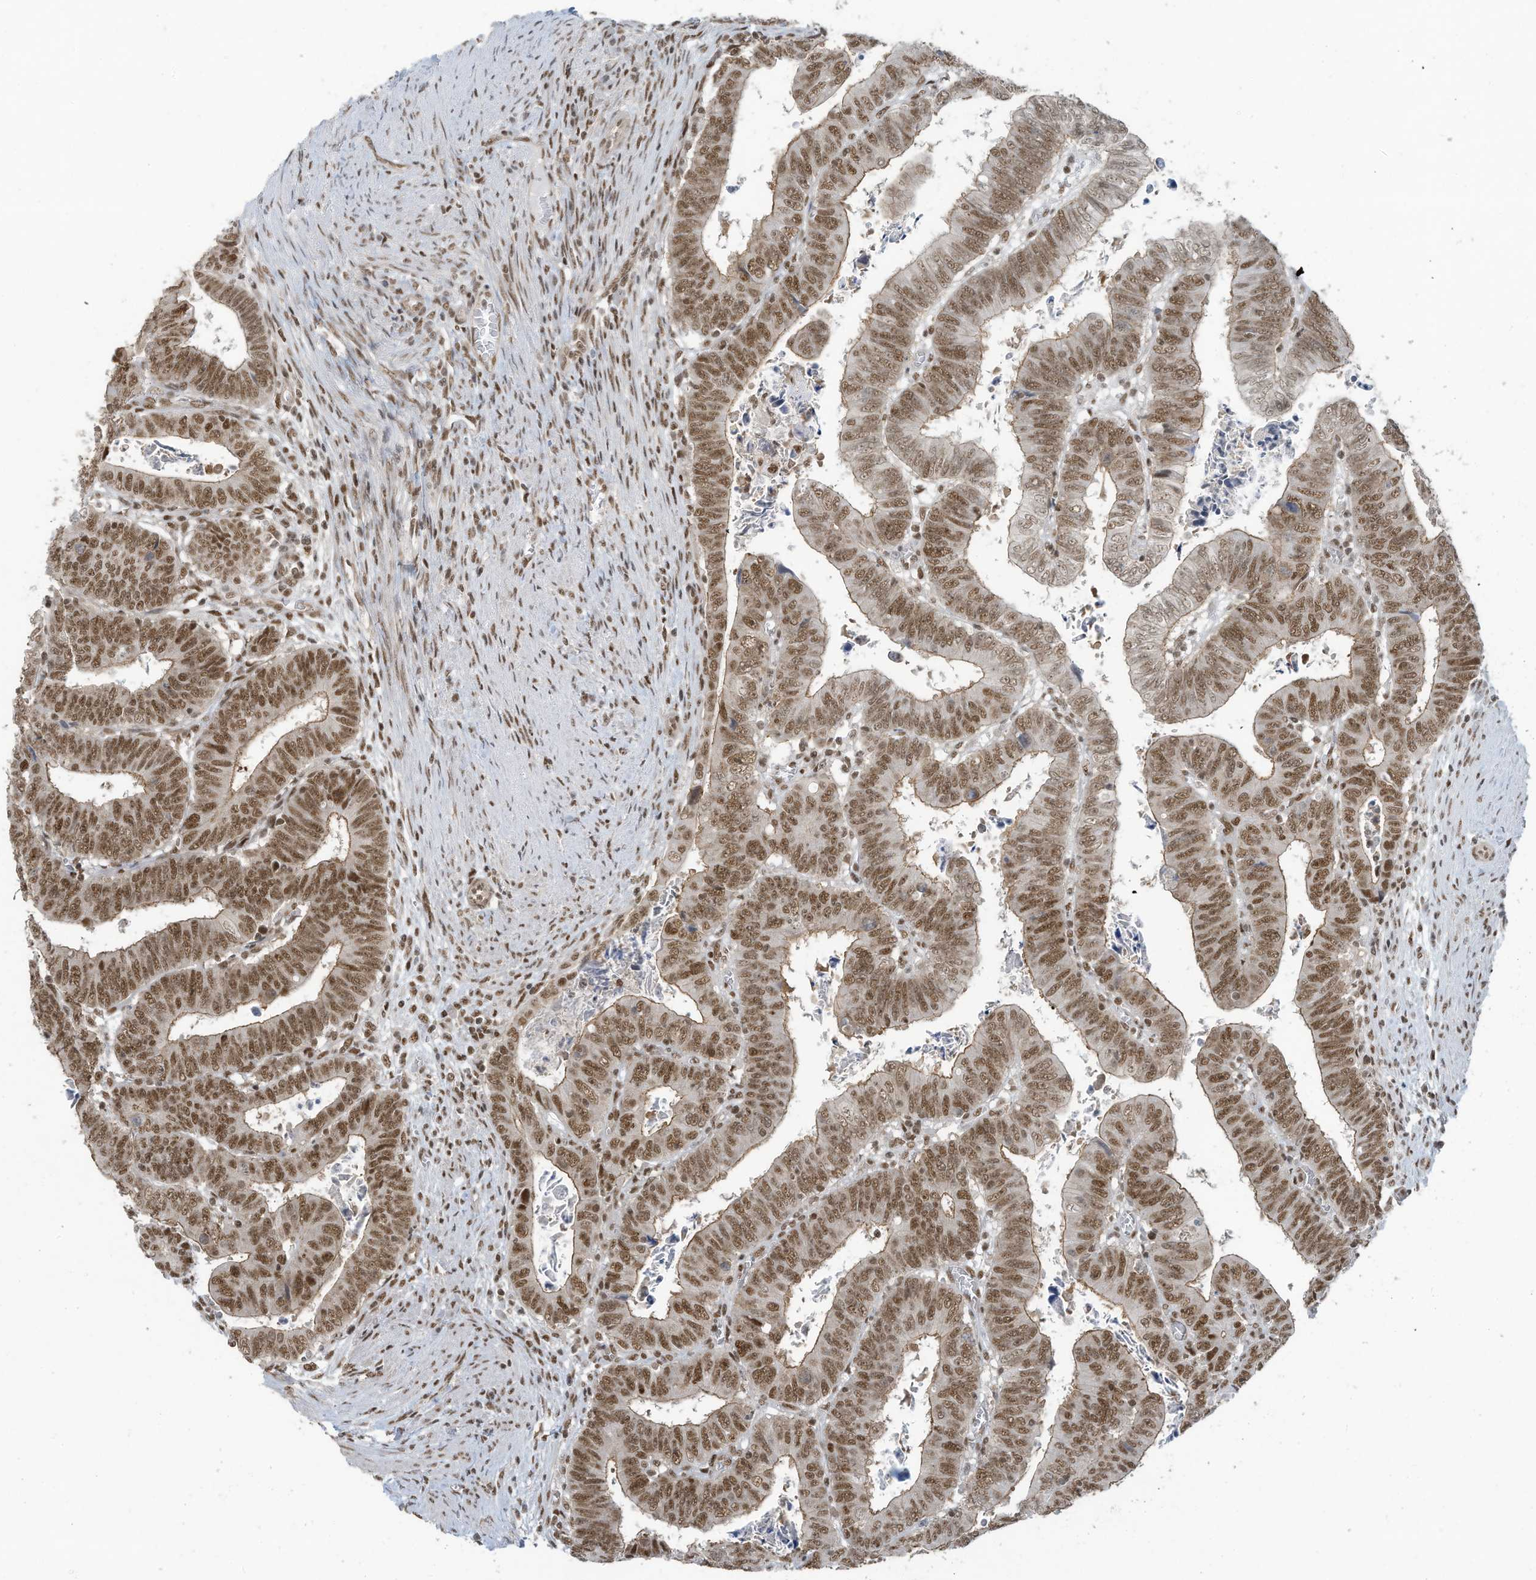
{"staining": {"intensity": "moderate", "quantity": ">75%", "location": "cytoplasmic/membranous,nuclear"}, "tissue": "colorectal cancer", "cell_type": "Tumor cells", "image_type": "cancer", "snomed": [{"axis": "morphology", "description": "Normal tissue, NOS"}, {"axis": "morphology", "description": "Adenocarcinoma, NOS"}, {"axis": "topography", "description": "Rectum"}], "caption": "DAB (3,3'-diaminobenzidine) immunohistochemical staining of colorectal cancer demonstrates moderate cytoplasmic/membranous and nuclear protein expression in about >75% of tumor cells. (Brightfield microscopy of DAB IHC at high magnification).", "gene": "DBR1", "patient": {"sex": "female", "age": 65}}